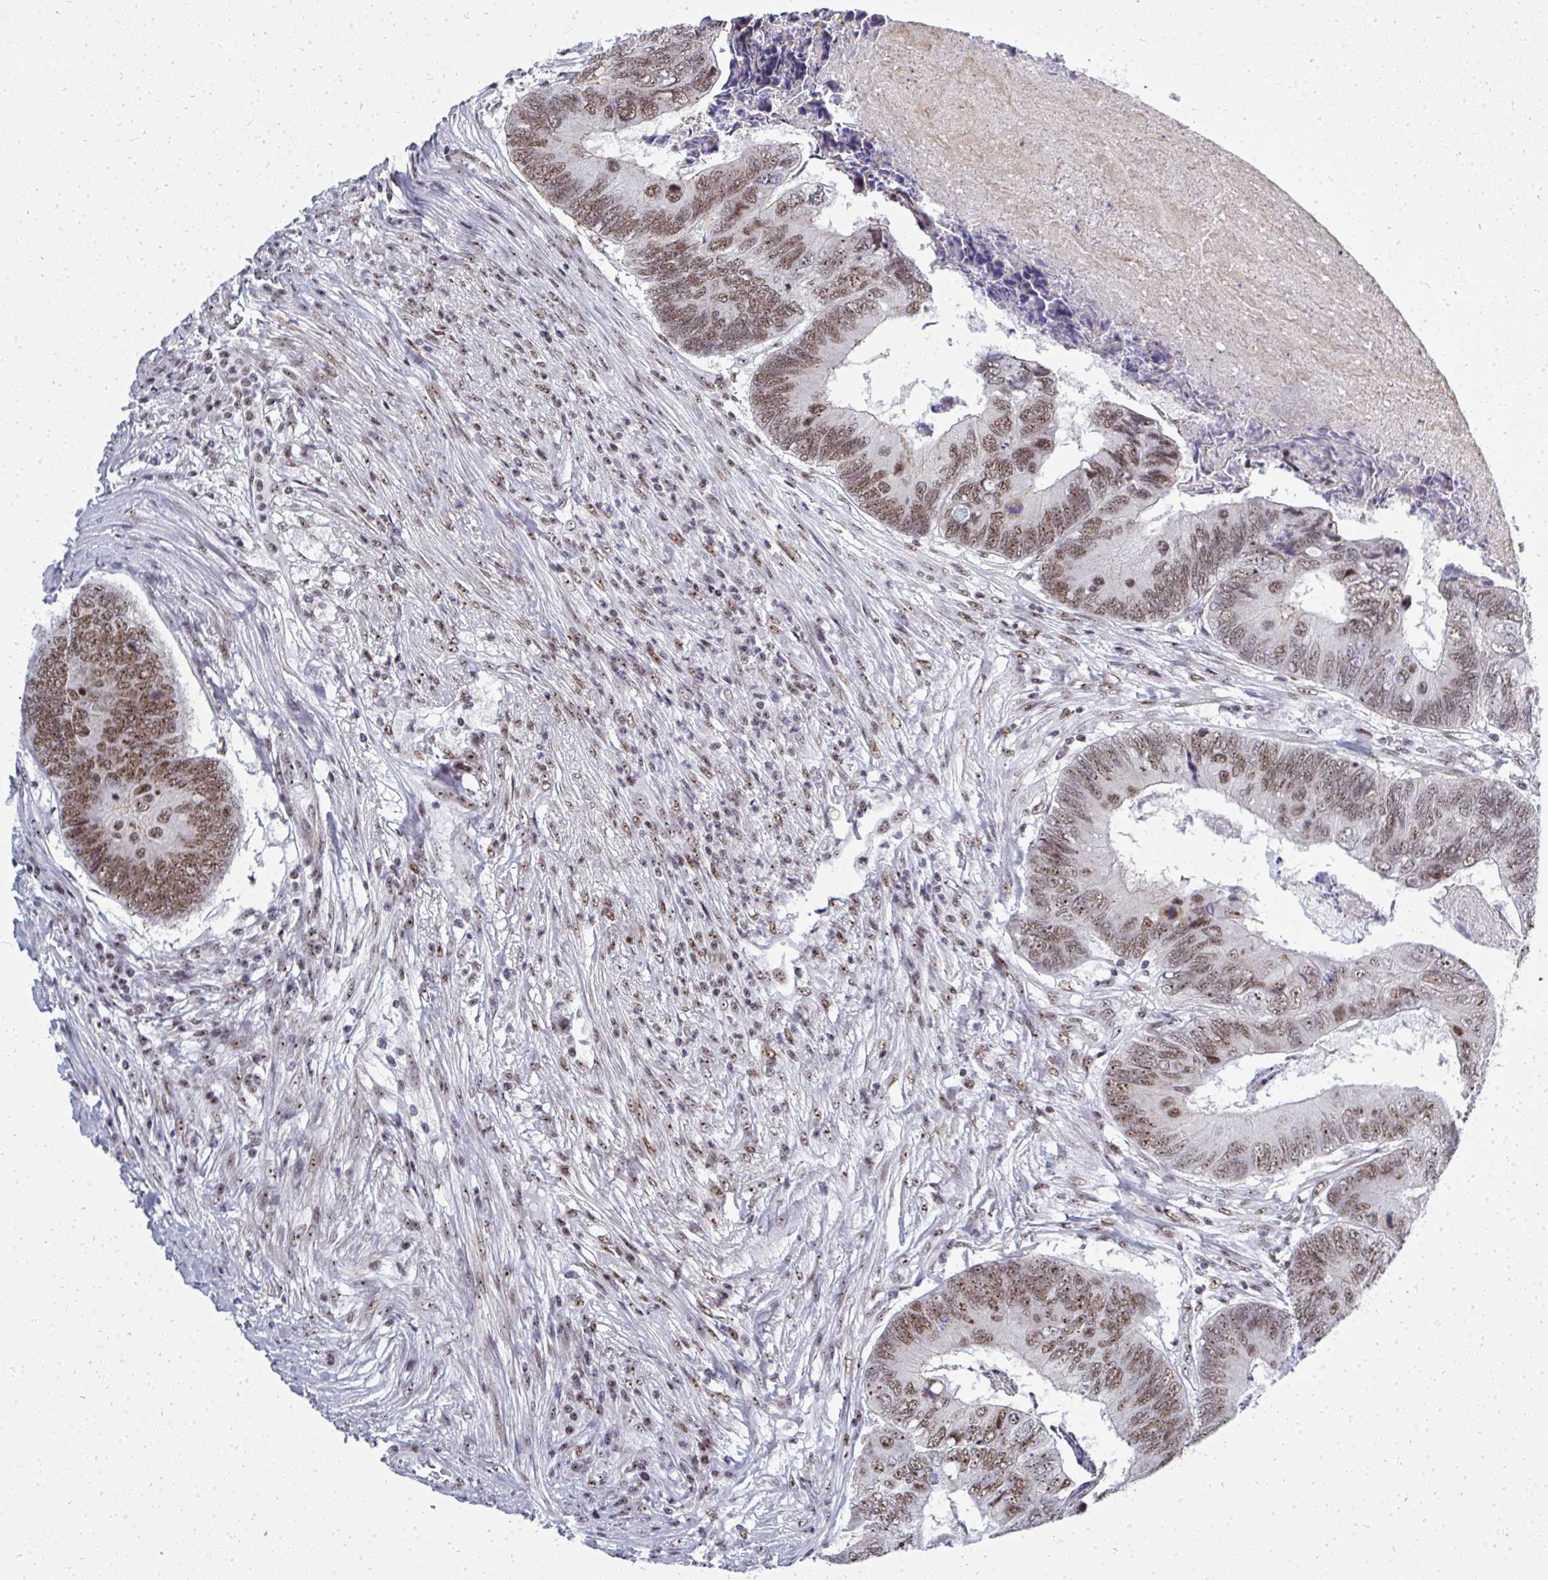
{"staining": {"intensity": "moderate", "quantity": ">75%", "location": "nuclear"}, "tissue": "colorectal cancer", "cell_type": "Tumor cells", "image_type": "cancer", "snomed": [{"axis": "morphology", "description": "Adenocarcinoma, NOS"}, {"axis": "topography", "description": "Colon"}], "caption": "Colorectal cancer (adenocarcinoma) tissue exhibits moderate nuclear positivity in about >75% of tumor cells", "gene": "SIRT7", "patient": {"sex": "female", "age": 67}}